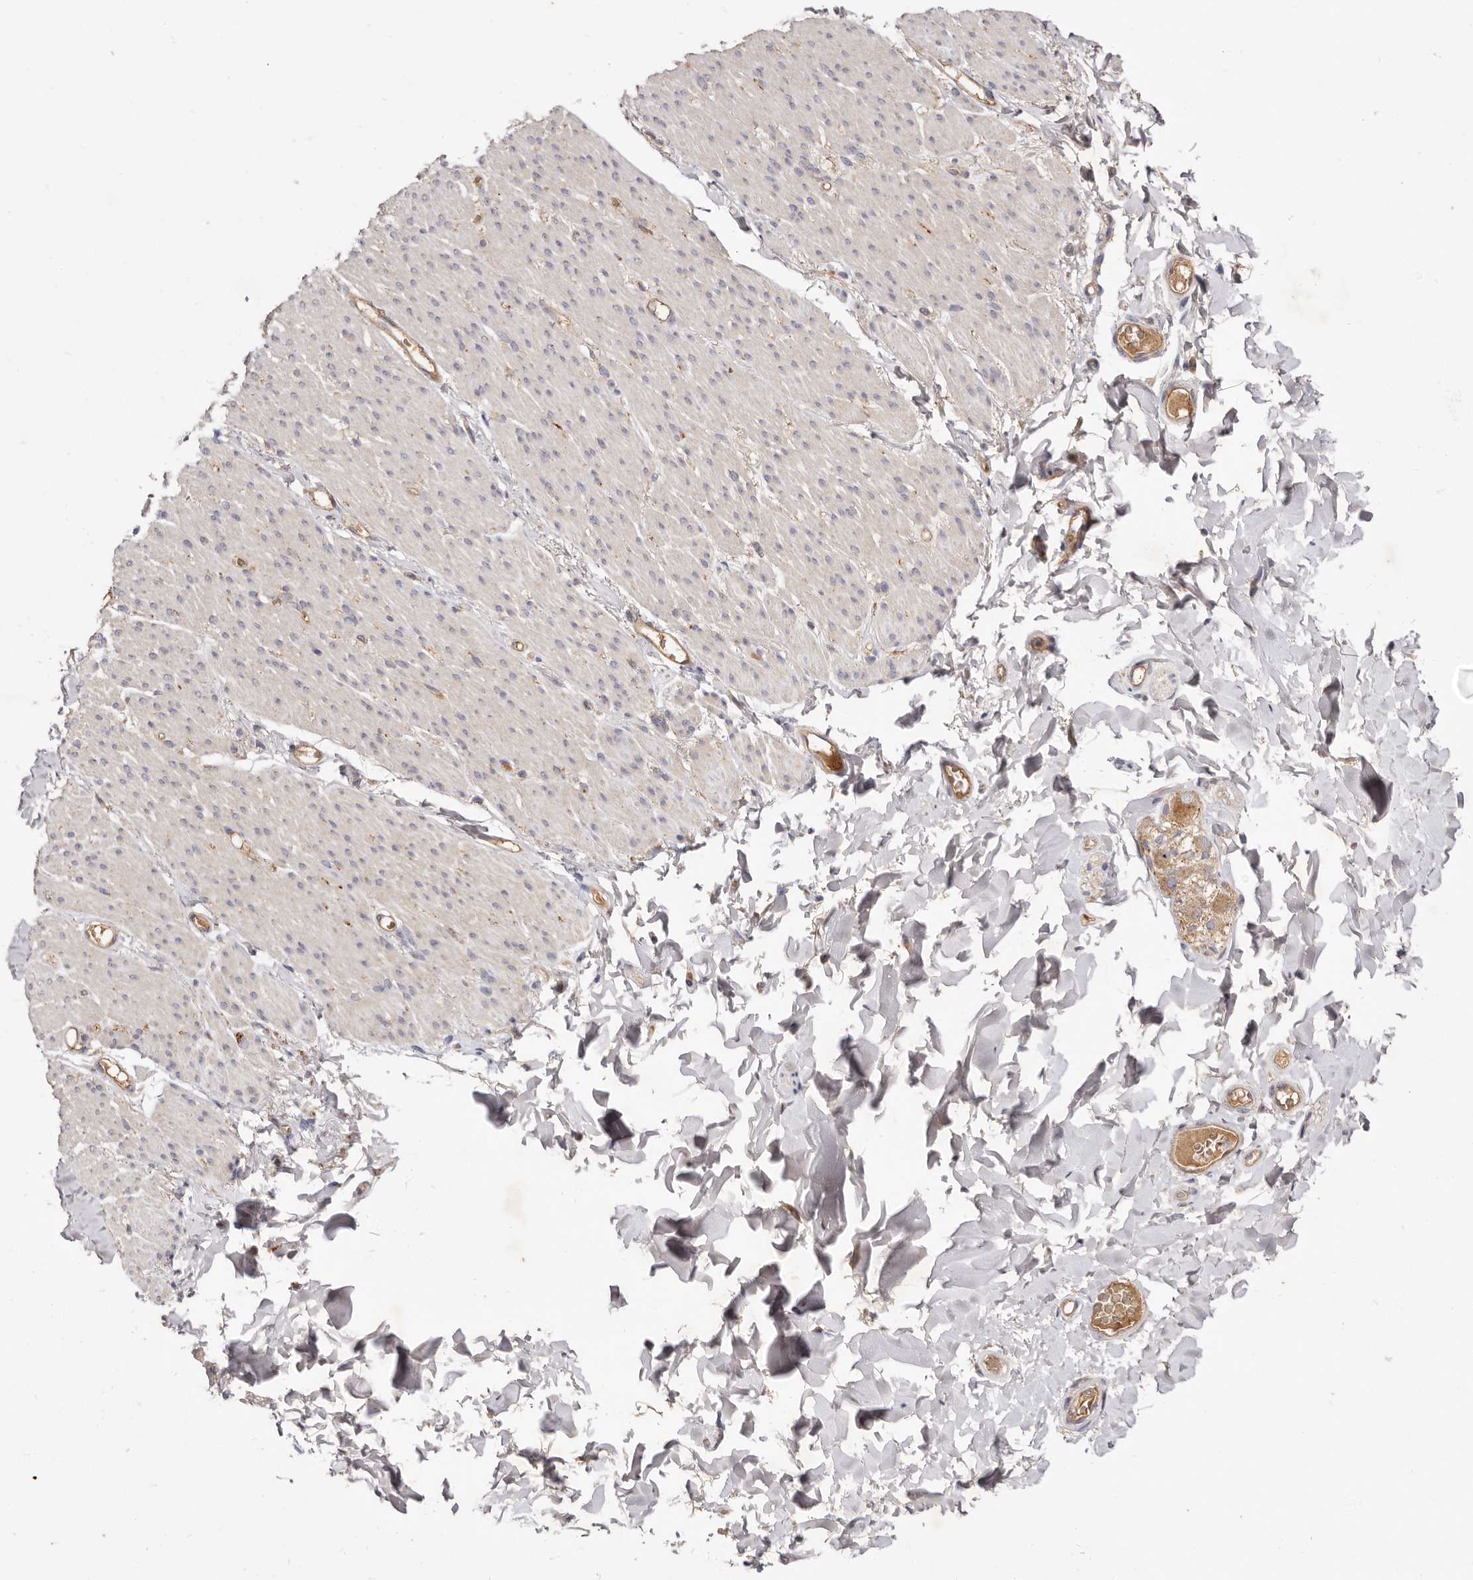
{"staining": {"intensity": "negative", "quantity": "none", "location": "none"}, "tissue": "smooth muscle", "cell_type": "Smooth muscle cells", "image_type": "normal", "snomed": [{"axis": "morphology", "description": "Normal tissue, NOS"}, {"axis": "topography", "description": "Colon"}, {"axis": "topography", "description": "Peripheral nerve tissue"}], "caption": "A high-resolution micrograph shows immunohistochemistry (IHC) staining of normal smooth muscle, which demonstrates no significant expression in smooth muscle cells. Nuclei are stained in blue.", "gene": "ADAMTS9", "patient": {"sex": "female", "age": 61}}